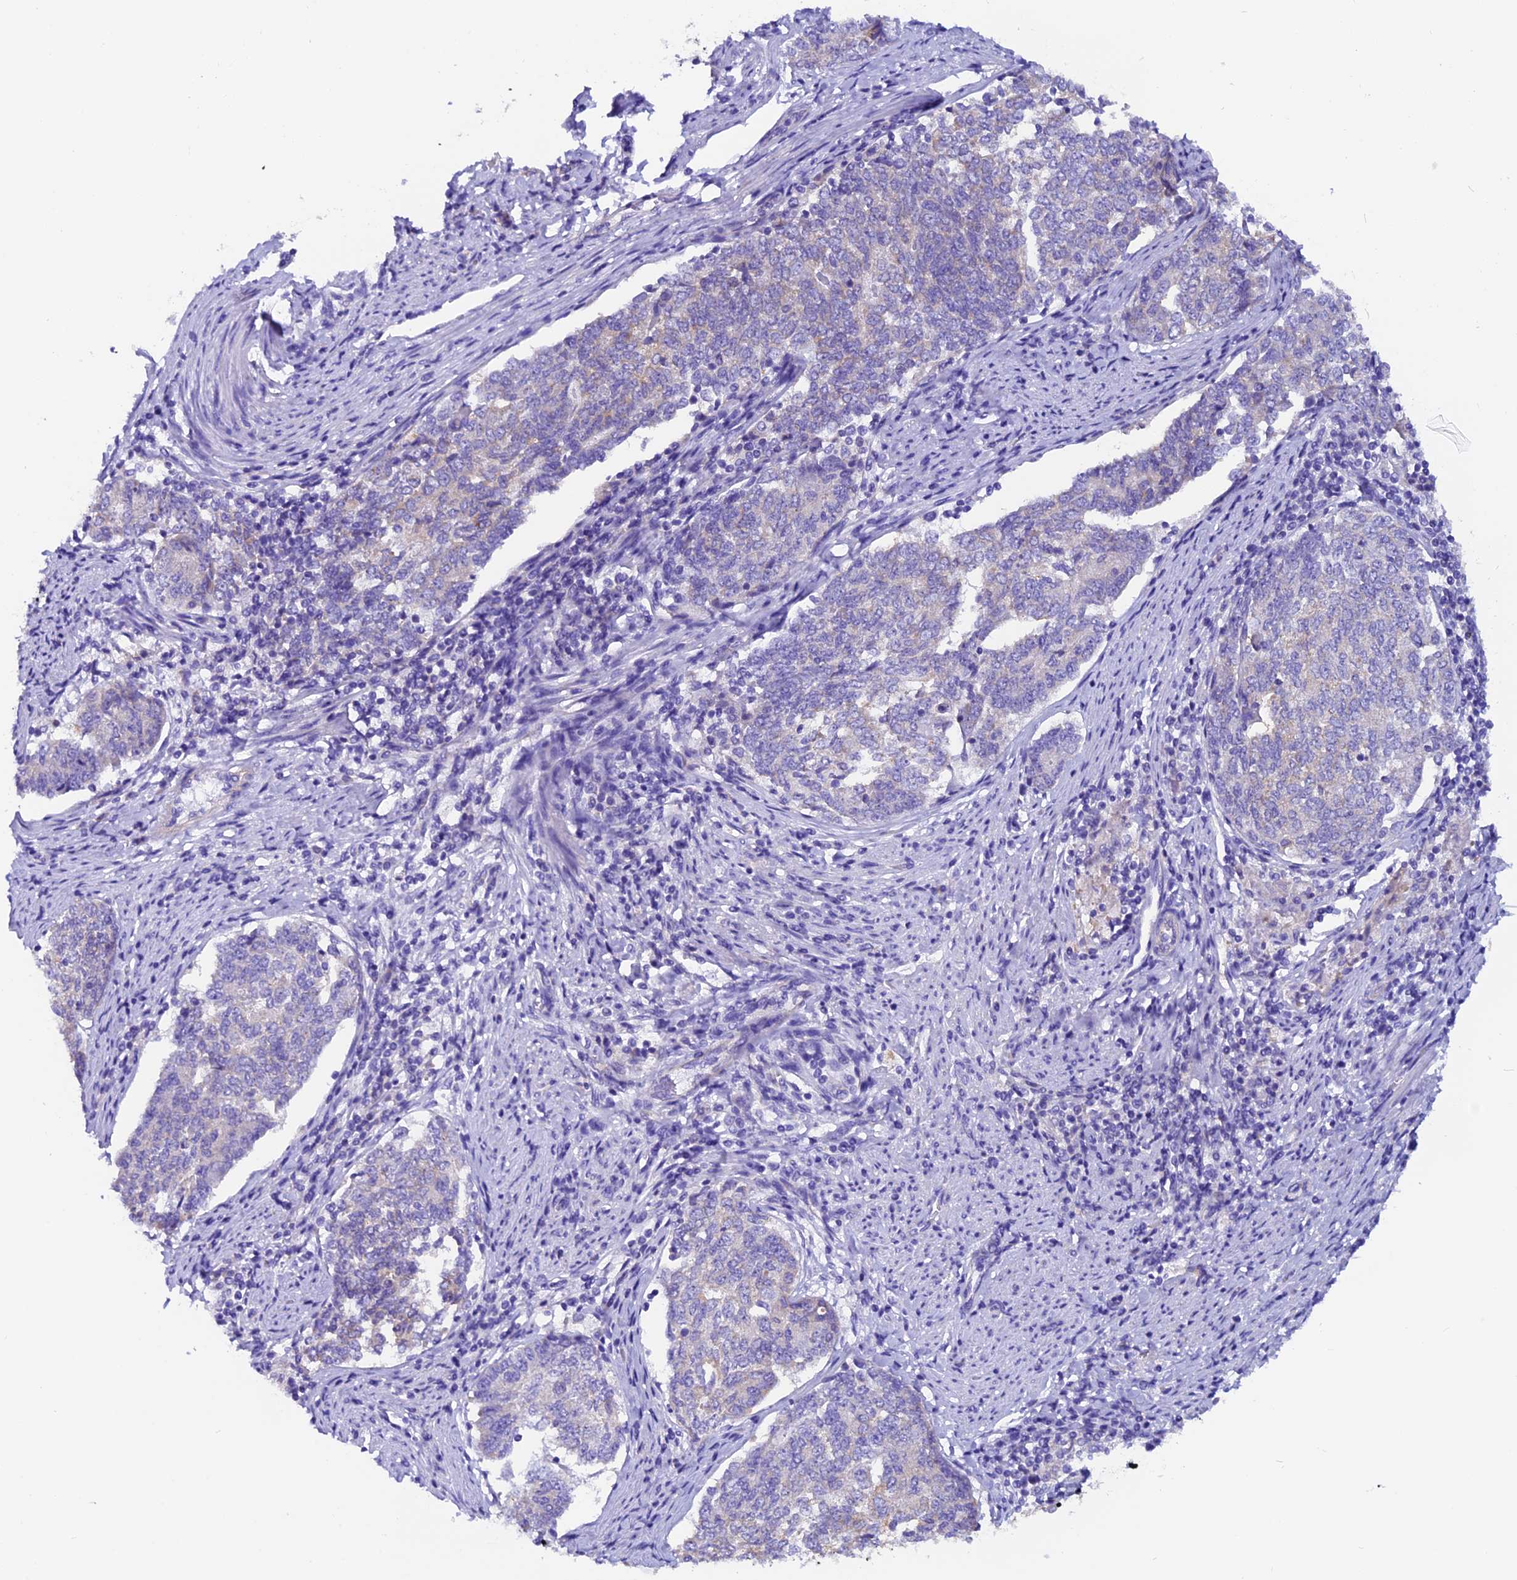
{"staining": {"intensity": "weak", "quantity": "<25%", "location": "cytoplasmic/membranous"}, "tissue": "endometrial cancer", "cell_type": "Tumor cells", "image_type": "cancer", "snomed": [{"axis": "morphology", "description": "Adenocarcinoma, NOS"}, {"axis": "topography", "description": "Endometrium"}], "caption": "Protein analysis of endometrial adenocarcinoma shows no significant positivity in tumor cells.", "gene": "COMTD1", "patient": {"sex": "female", "age": 80}}